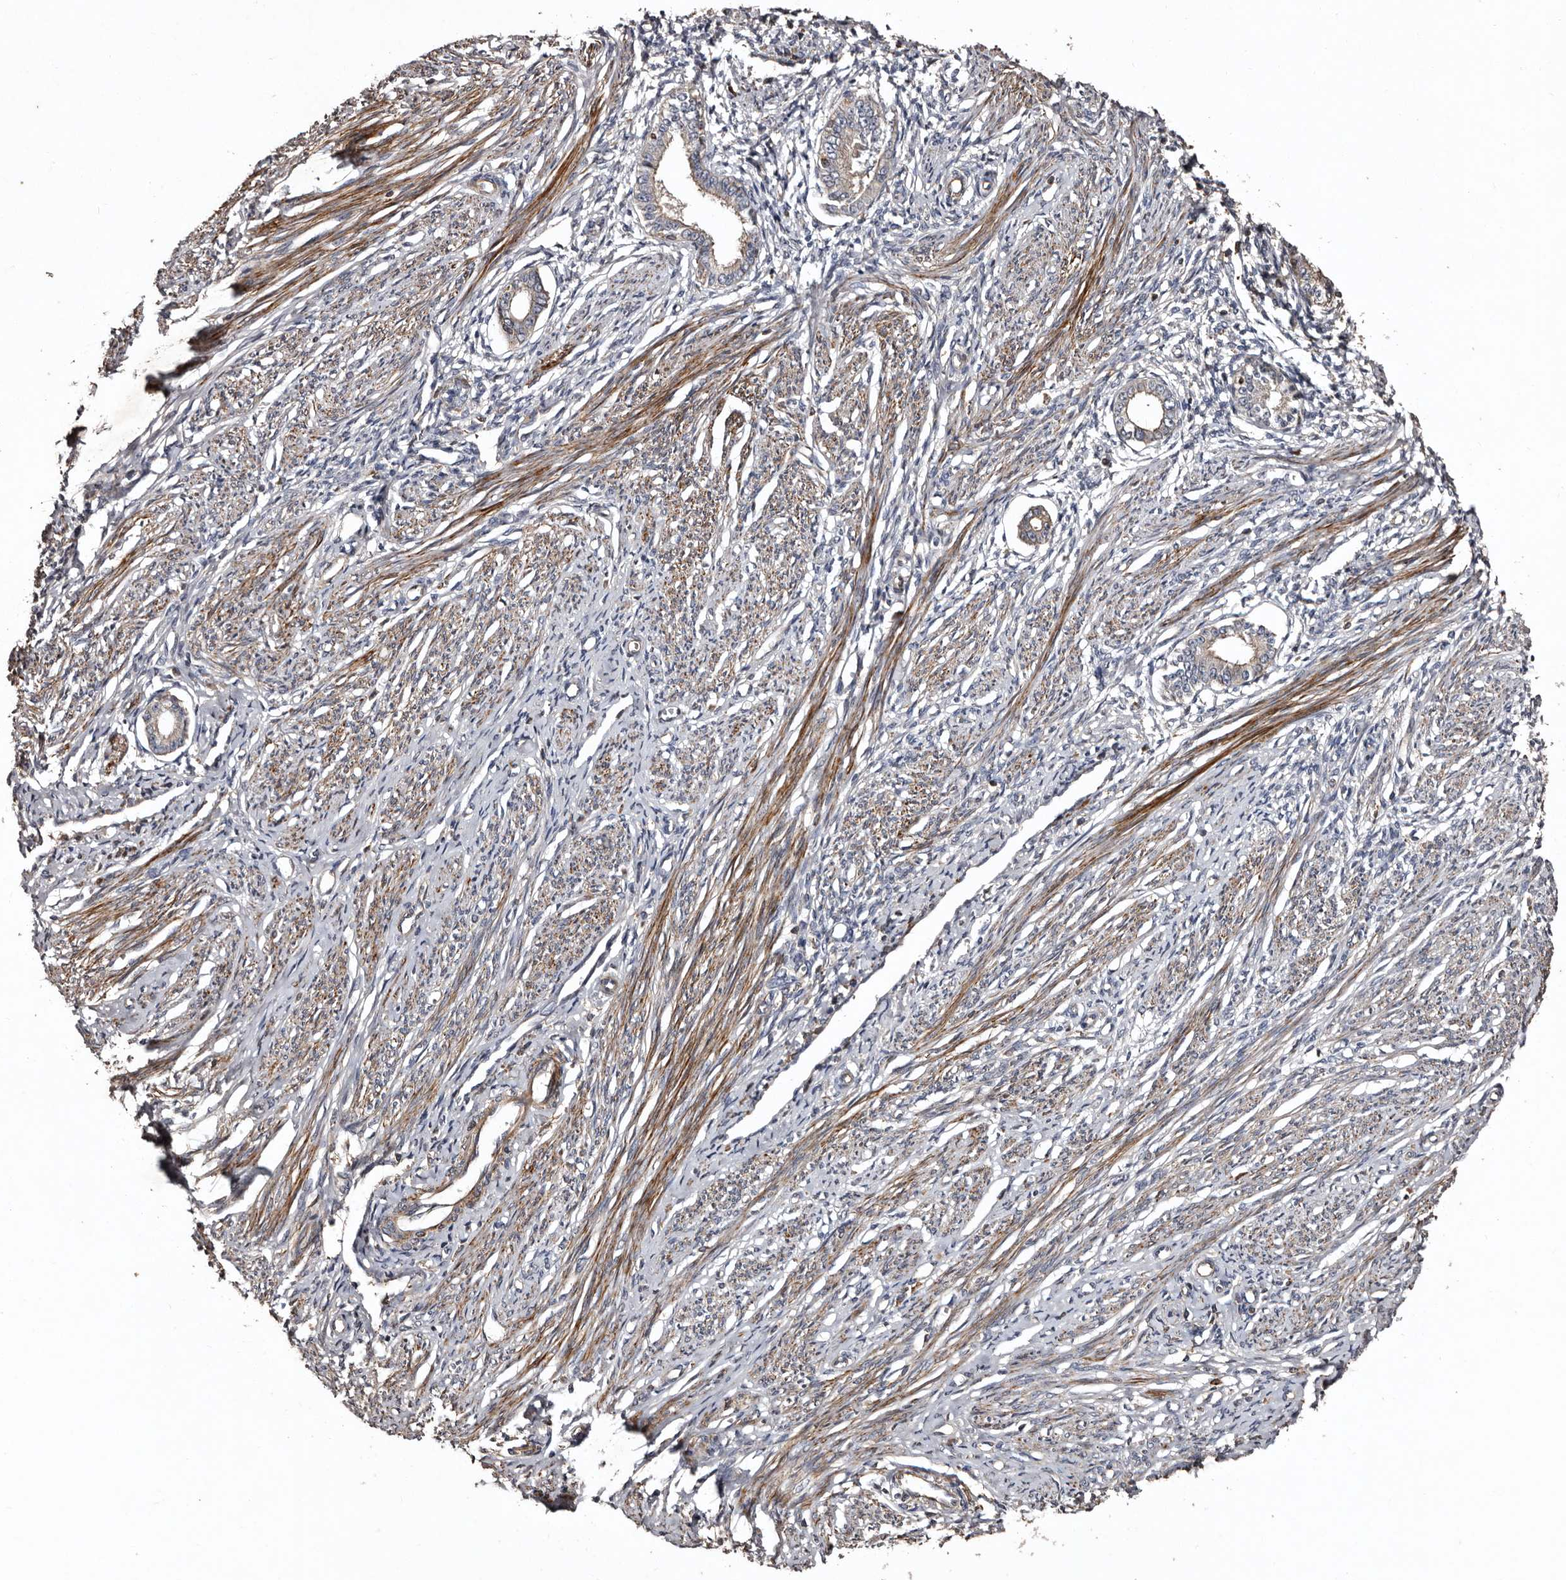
{"staining": {"intensity": "moderate", "quantity": "<25%", "location": "cytoplasmic/membranous"}, "tissue": "endometrium", "cell_type": "Cells in endometrial stroma", "image_type": "normal", "snomed": [{"axis": "morphology", "description": "Normal tissue, NOS"}, {"axis": "topography", "description": "Endometrium"}], "caption": "Human endometrium stained for a protein (brown) displays moderate cytoplasmic/membranous positive expression in about <25% of cells in endometrial stroma.", "gene": "PRKD3", "patient": {"sex": "female", "age": 56}}